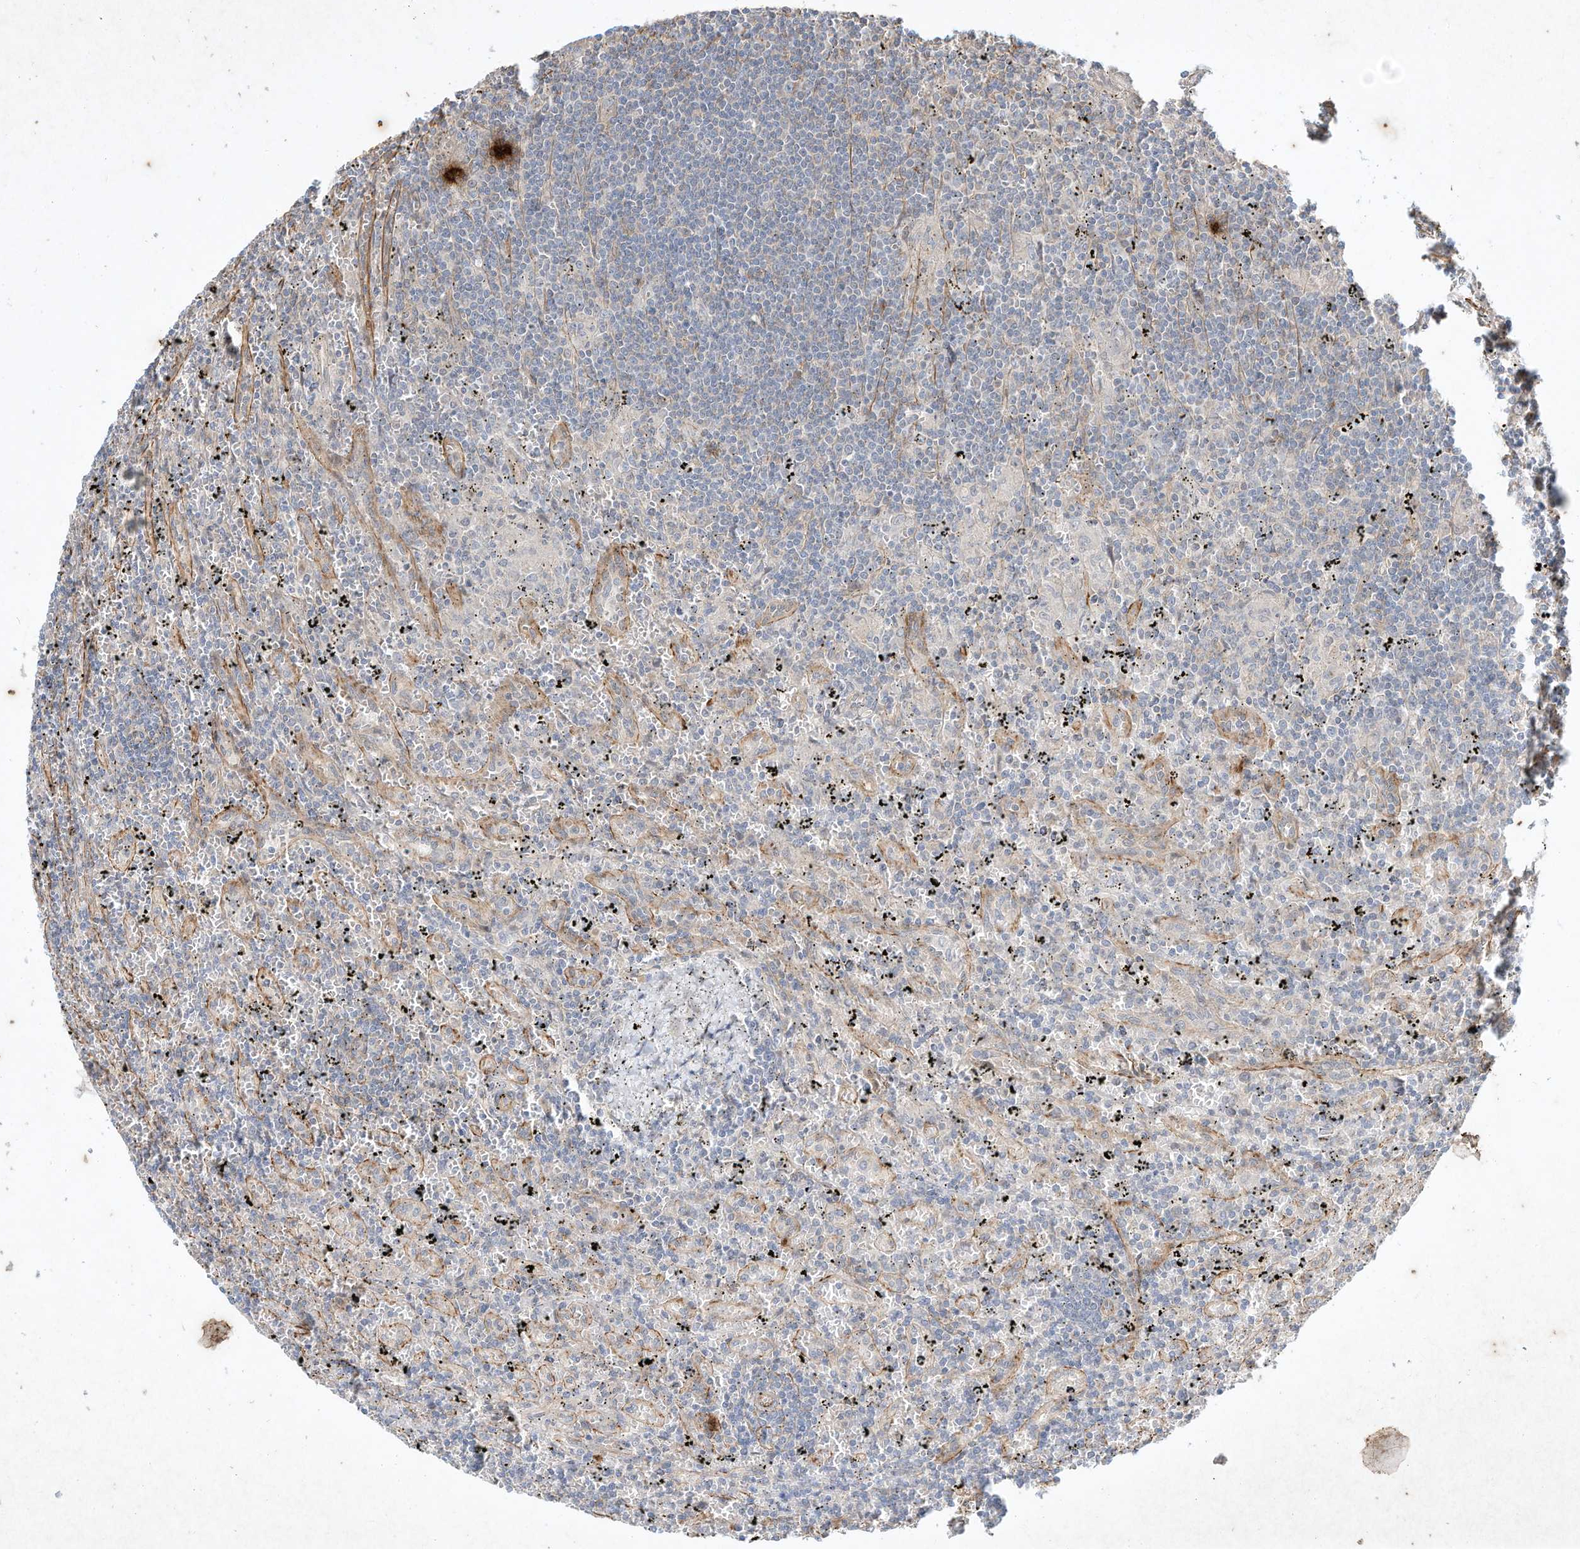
{"staining": {"intensity": "negative", "quantity": "none", "location": "none"}, "tissue": "lymphoma", "cell_type": "Tumor cells", "image_type": "cancer", "snomed": [{"axis": "morphology", "description": "Malignant lymphoma, non-Hodgkin's type, Low grade"}, {"axis": "topography", "description": "Spleen"}], "caption": "High power microscopy micrograph of an immunohistochemistry (IHC) photomicrograph of lymphoma, revealing no significant positivity in tumor cells.", "gene": "HTR5A", "patient": {"sex": "male", "age": 76}}